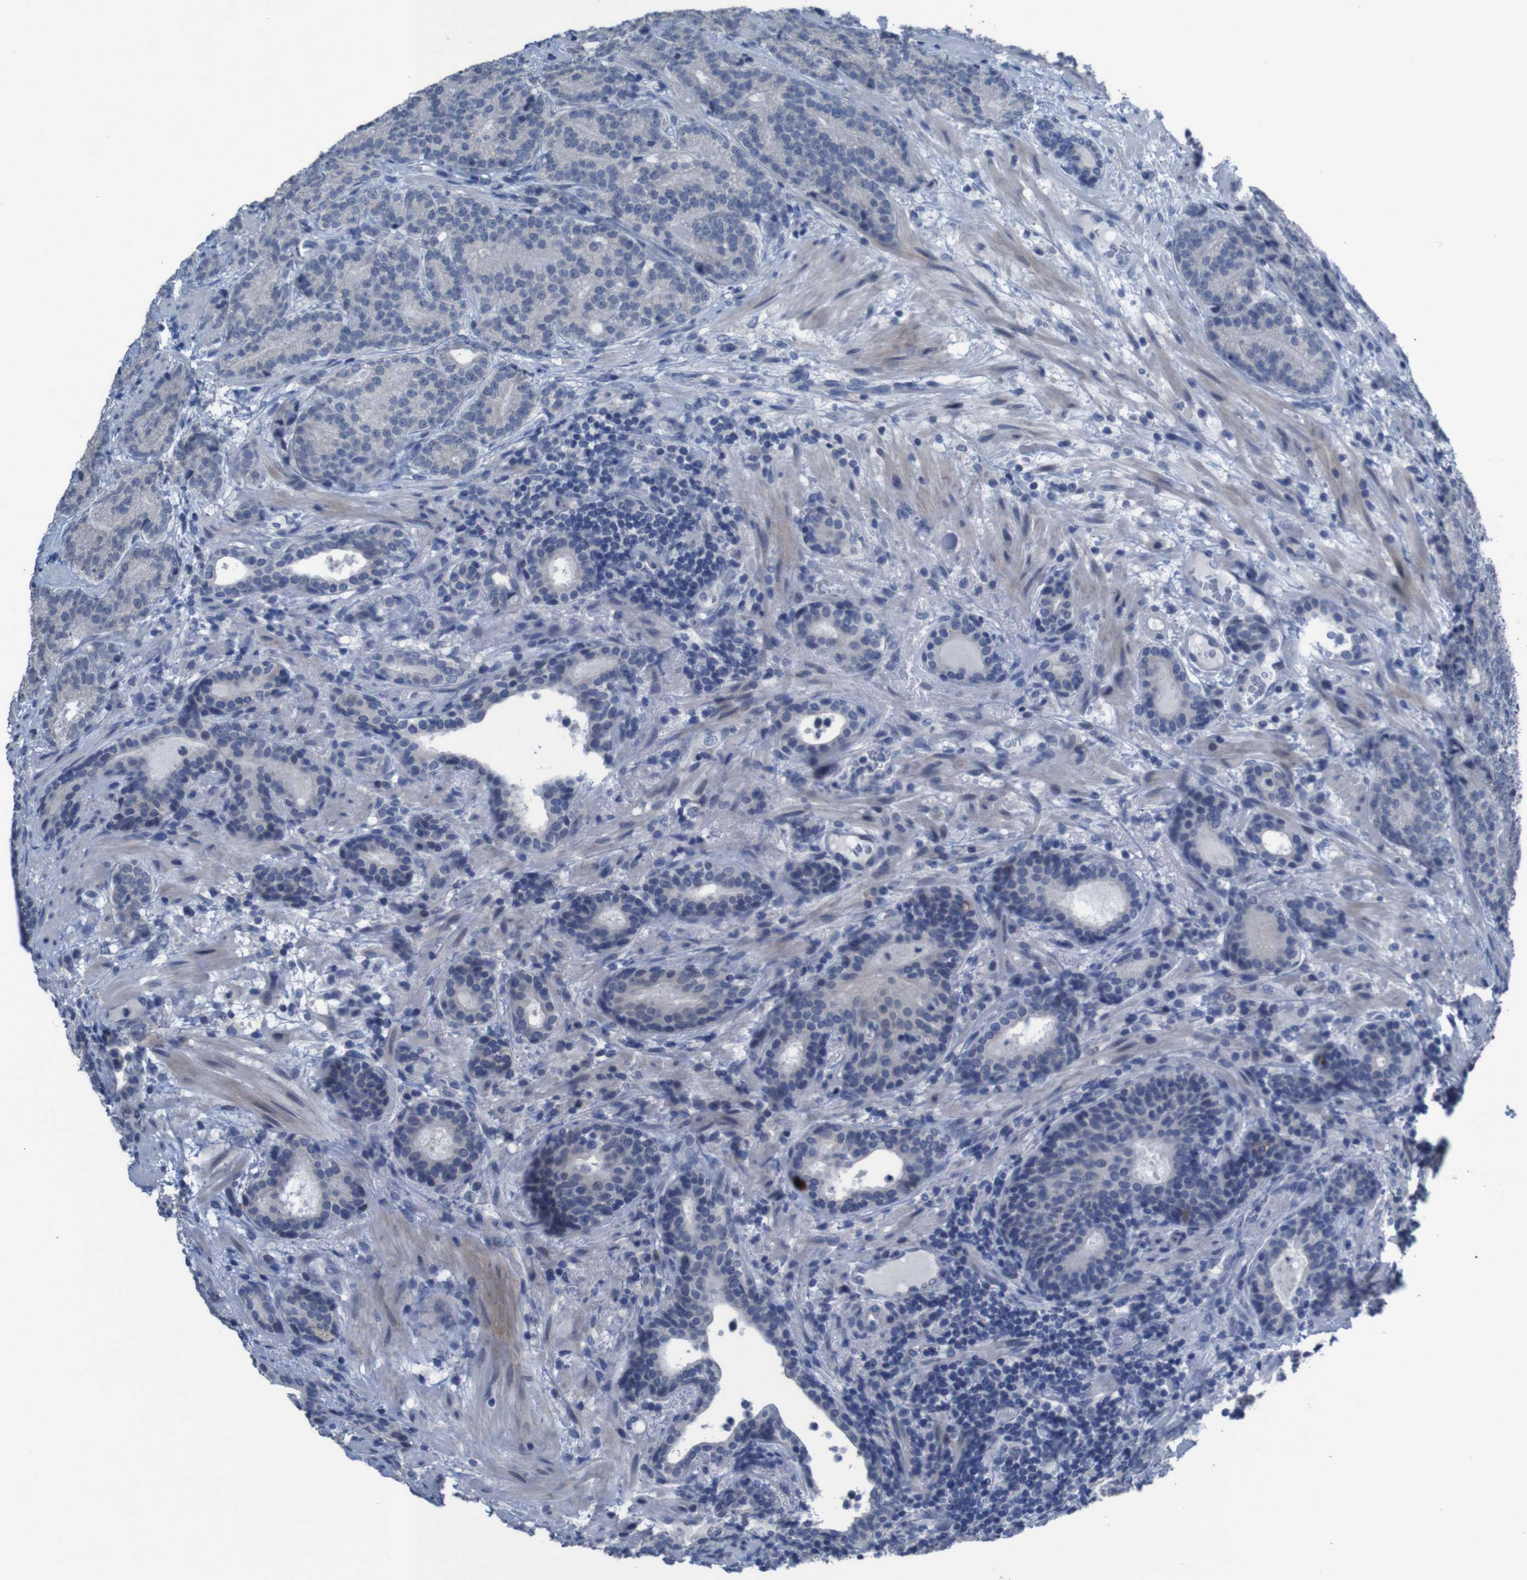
{"staining": {"intensity": "negative", "quantity": "none", "location": "none"}, "tissue": "prostate cancer", "cell_type": "Tumor cells", "image_type": "cancer", "snomed": [{"axis": "morphology", "description": "Adenocarcinoma, High grade"}, {"axis": "topography", "description": "Prostate"}], "caption": "Image shows no protein staining in tumor cells of prostate cancer tissue. (Brightfield microscopy of DAB IHC at high magnification).", "gene": "CLDN18", "patient": {"sex": "male", "age": 61}}